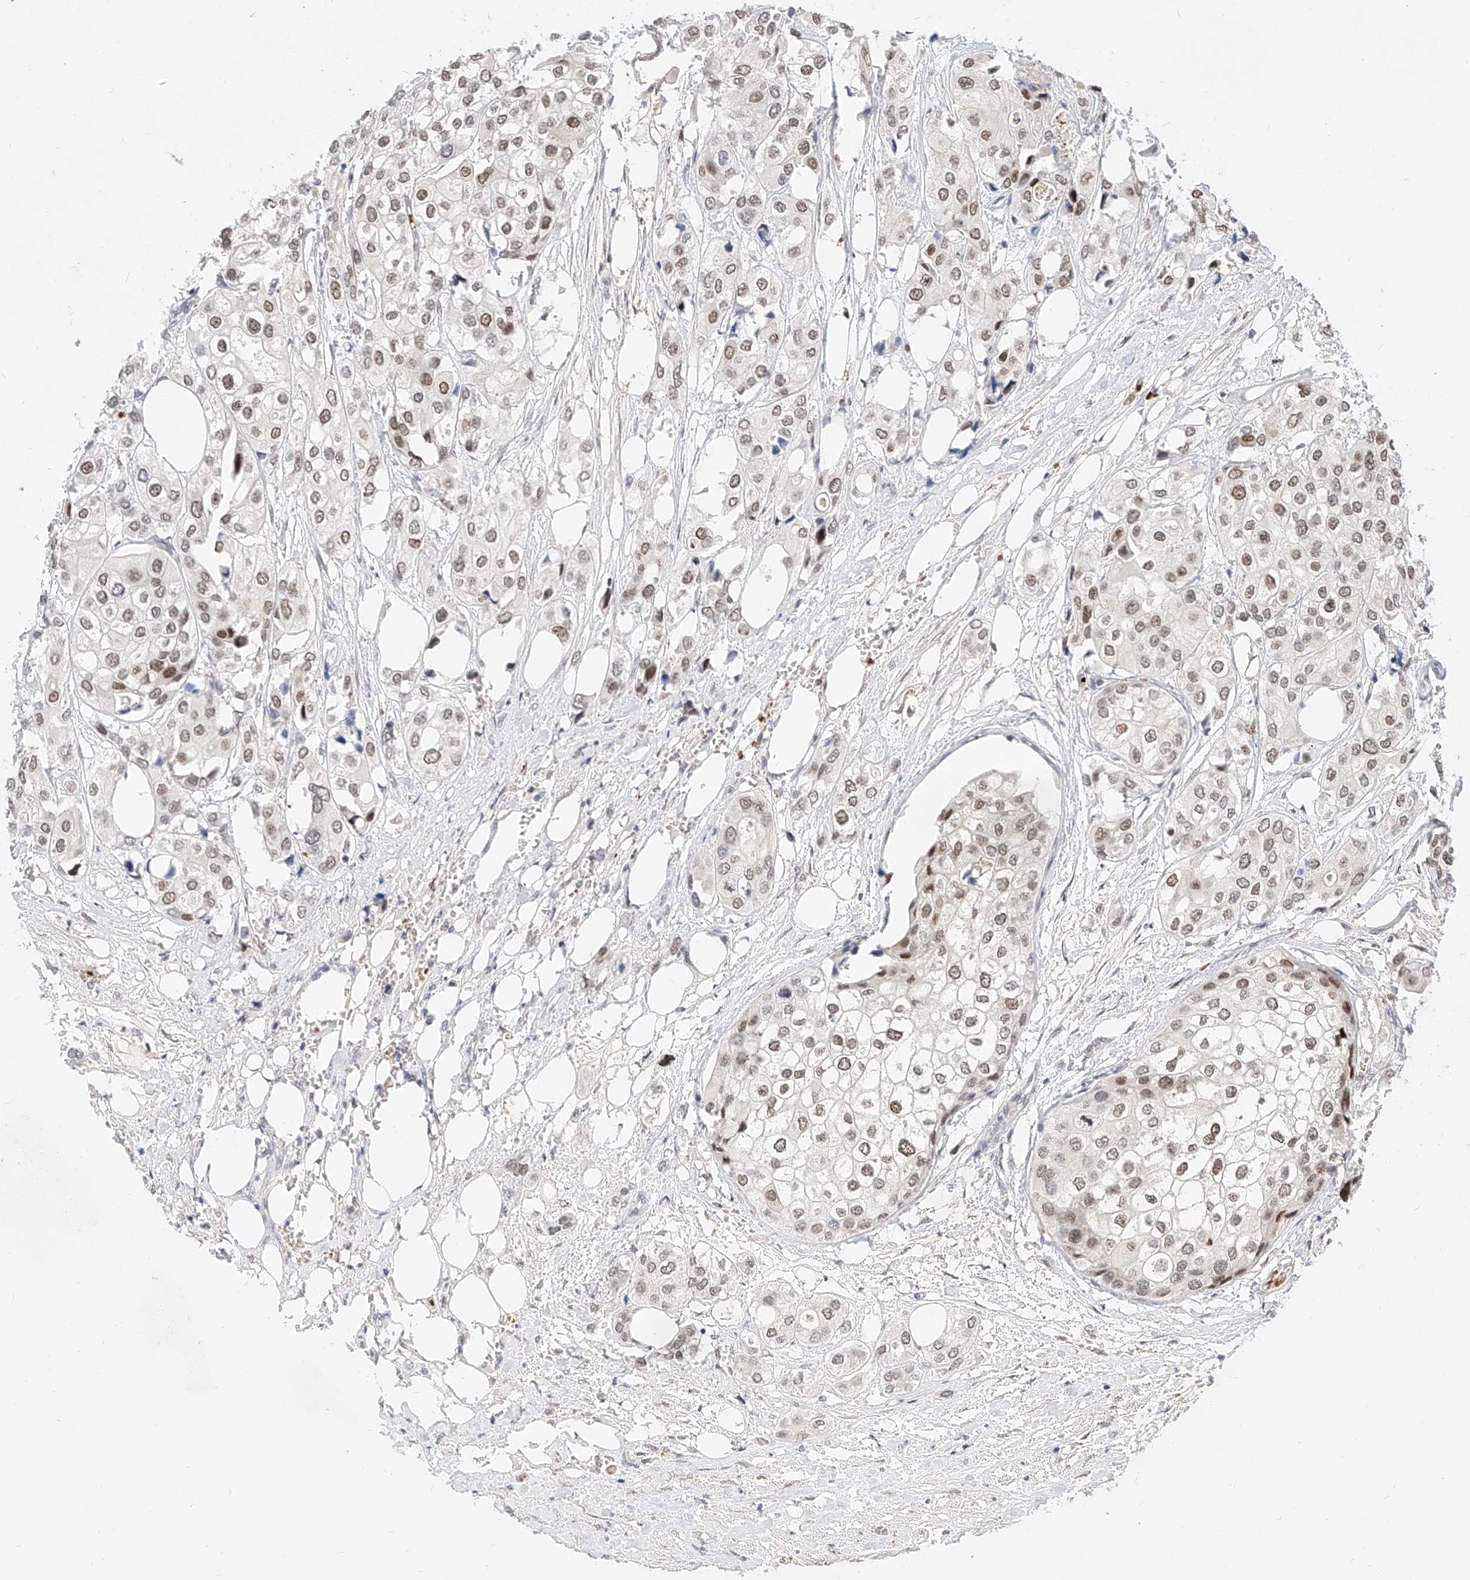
{"staining": {"intensity": "weak", "quantity": ">75%", "location": "nuclear"}, "tissue": "urothelial cancer", "cell_type": "Tumor cells", "image_type": "cancer", "snomed": [{"axis": "morphology", "description": "Urothelial carcinoma, High grade"}, {"axis": "topography", "description": "Urinary bladder"}], "caption": "There is low levels of weak nuclear positivity in tumor cells of urothelial carcinoma (high-grade), as demonstrated by immunohistochemical staining (brown color).", "gene": "CBX8", "patient": {"sex": "male", "age": 64}}